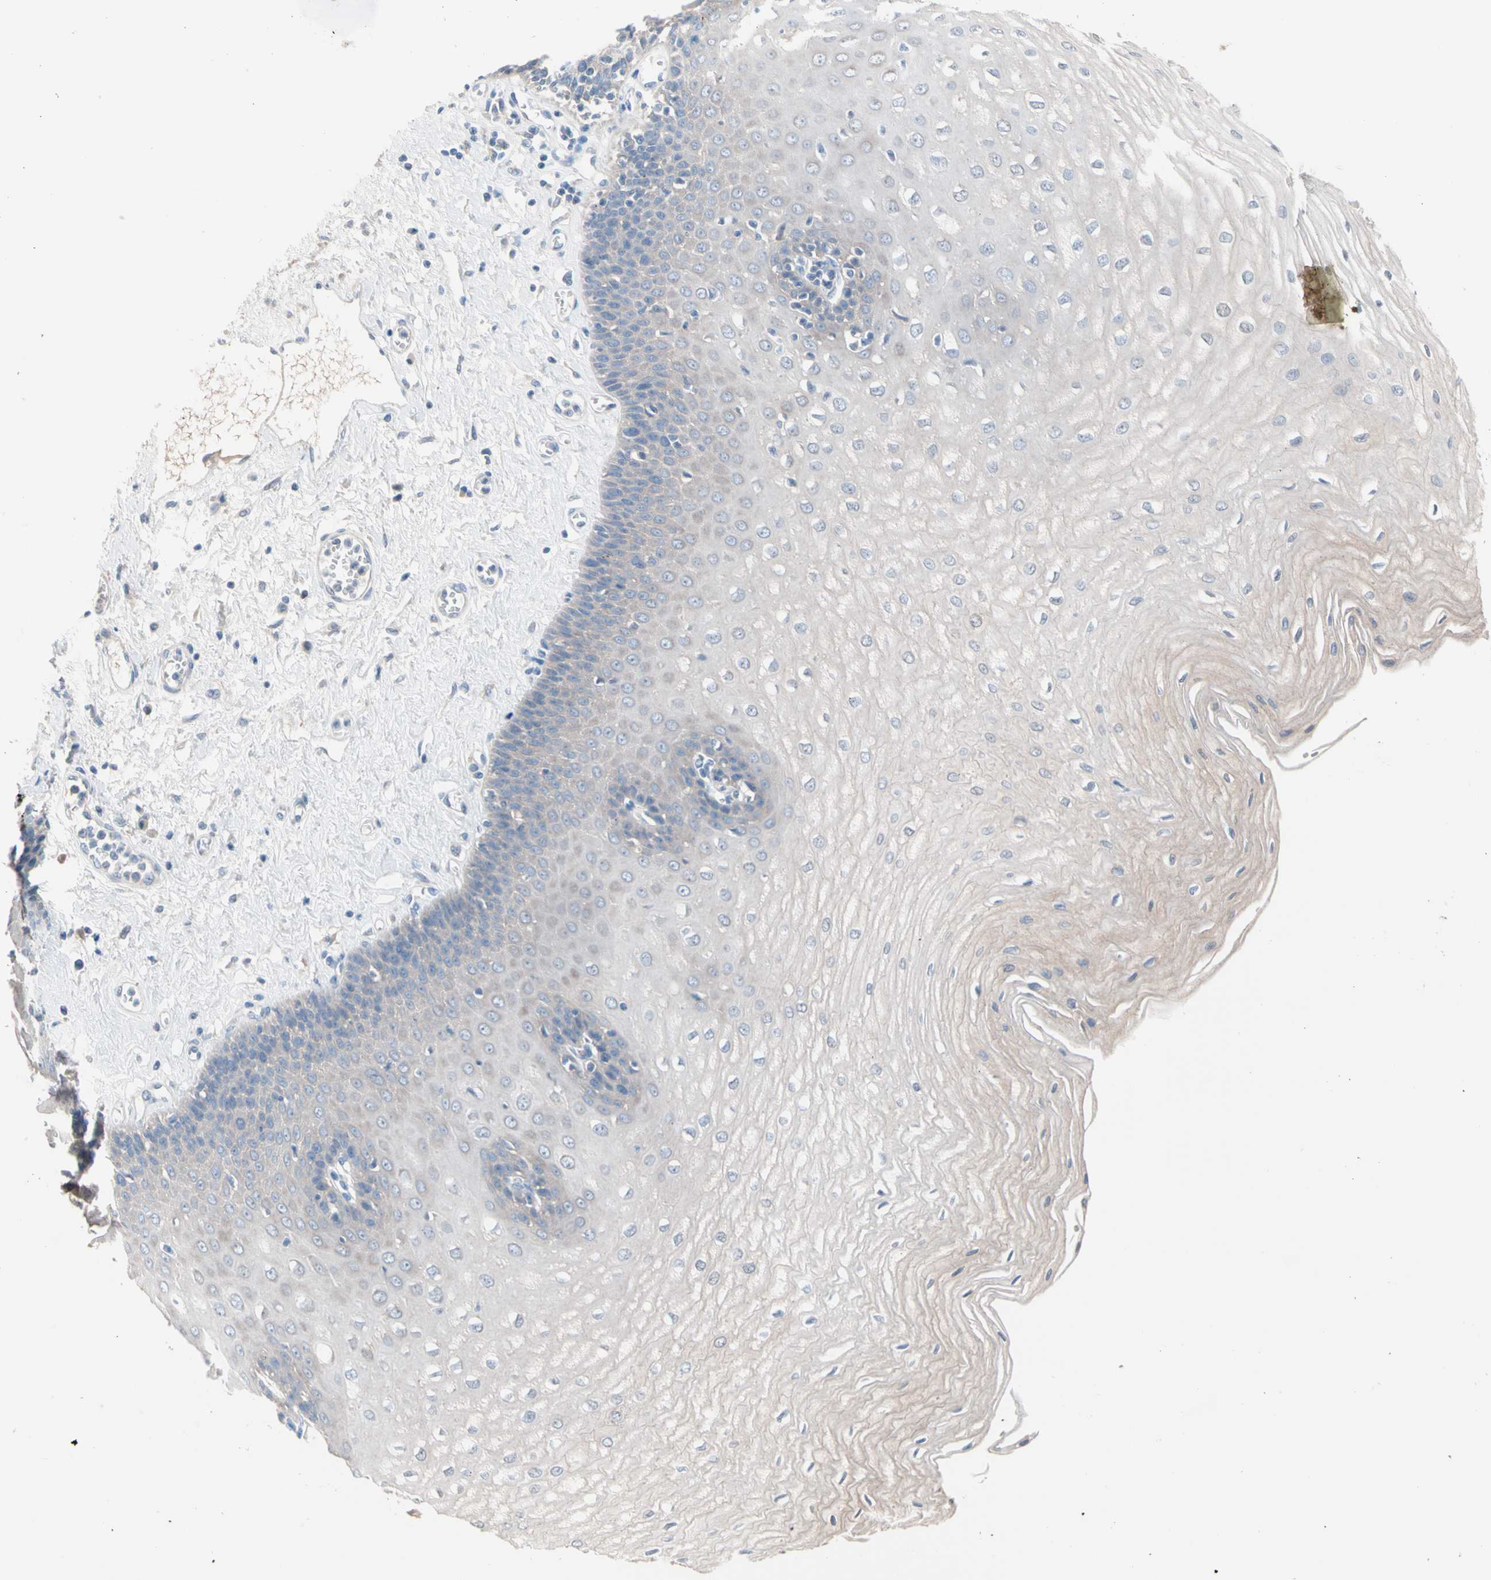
{"staining": {"intensity": "weak", "quantity": "<25%", "location": "cytoplasmic/membranous"}, "tissue": "esophagus", "cell_type": "Squamous epithelial cells", "image_type": "normal", "snomed": [{"axis": "morphology", "description": "Normal tissue, NOS"}, {"axis": "morphology", "description": "Squamous cell carcinoma, NOS"}, {"axis": "topography", "description": "Esophagus"}], "caption": "This micrograph is of unremarkable esophagus stained with IHC to label a protein in brown with the nuclei are counter-stained blue. There is no staining in squamous epithelial cells.", "gene": "CASQ1", "patient": {"sex": "male", "age": 65}}